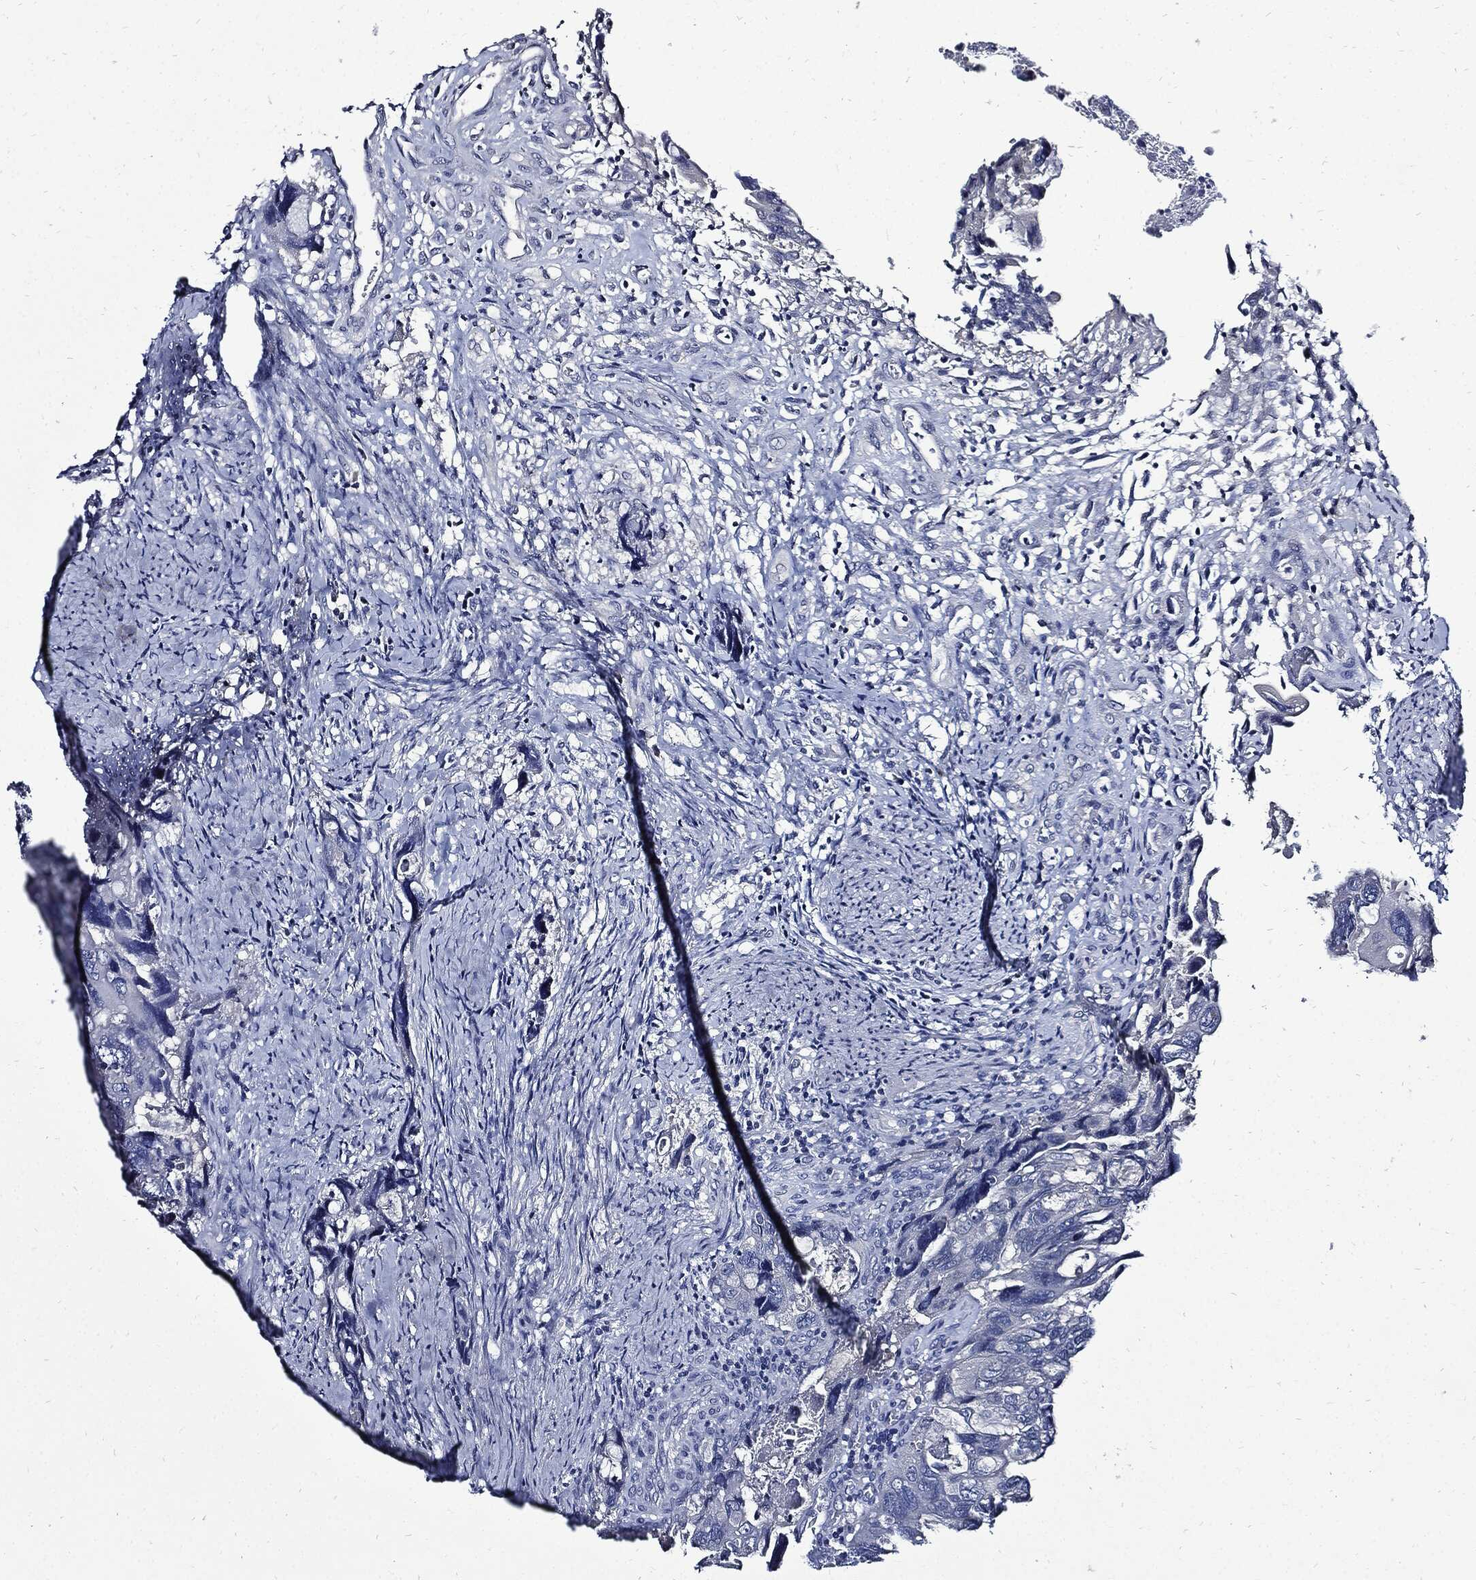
{"staining": {"intensity": "negative", "quantity": "none", "location": "none"}, "tissue": "colorectal cancer", "cell_type": "Tumor cells", "image_type": "cancer", "snomed": [{"axis": "morphology", "description": "Adenocarcinoma, NOS"}, {"axis": "topography", "description": "Rectum"}], "caption": "Tumor cells are negative for brown protein staining in adenocarcinoma (colorectal).", "gene": "CPE", "patient": {"sex": "male", "age": 62}}